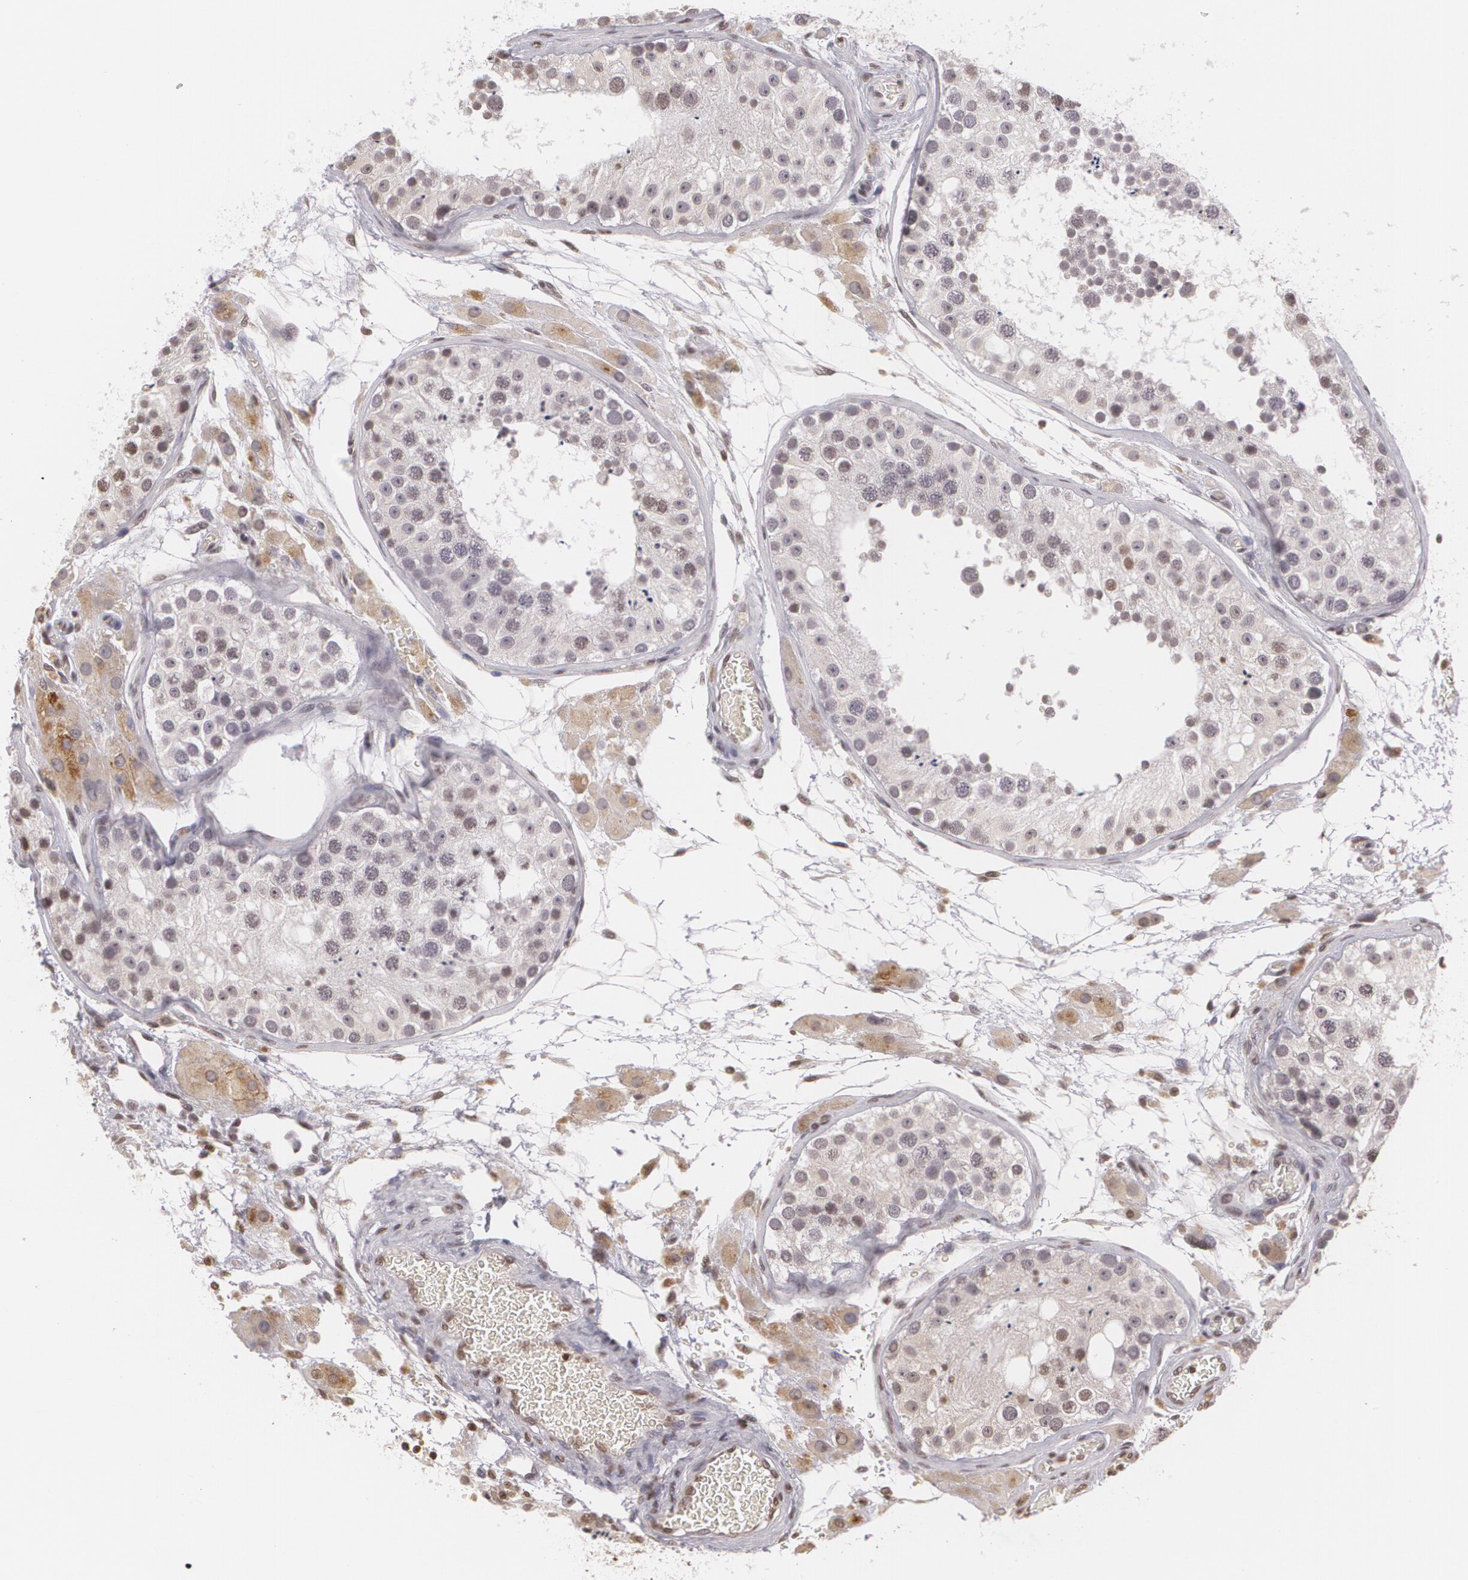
{"staining": {"intensity": "negative", "quantity": "none", "location": "none"}, "tissue": "testis", "cell_type": "Cells in seminiferous ducts", "image_type": "normal", "snomed": [{"axis": "morphology", "description": "Normal tissue, NOS"}, {"axis": "topography", "description": "Testis"}], "caption": "Photomicrograph shows no significant protein staining in cells in seminiferous ducts of benign testis.", "gene": "MUC1", "patient": {"sex": "male", "age": 26}}